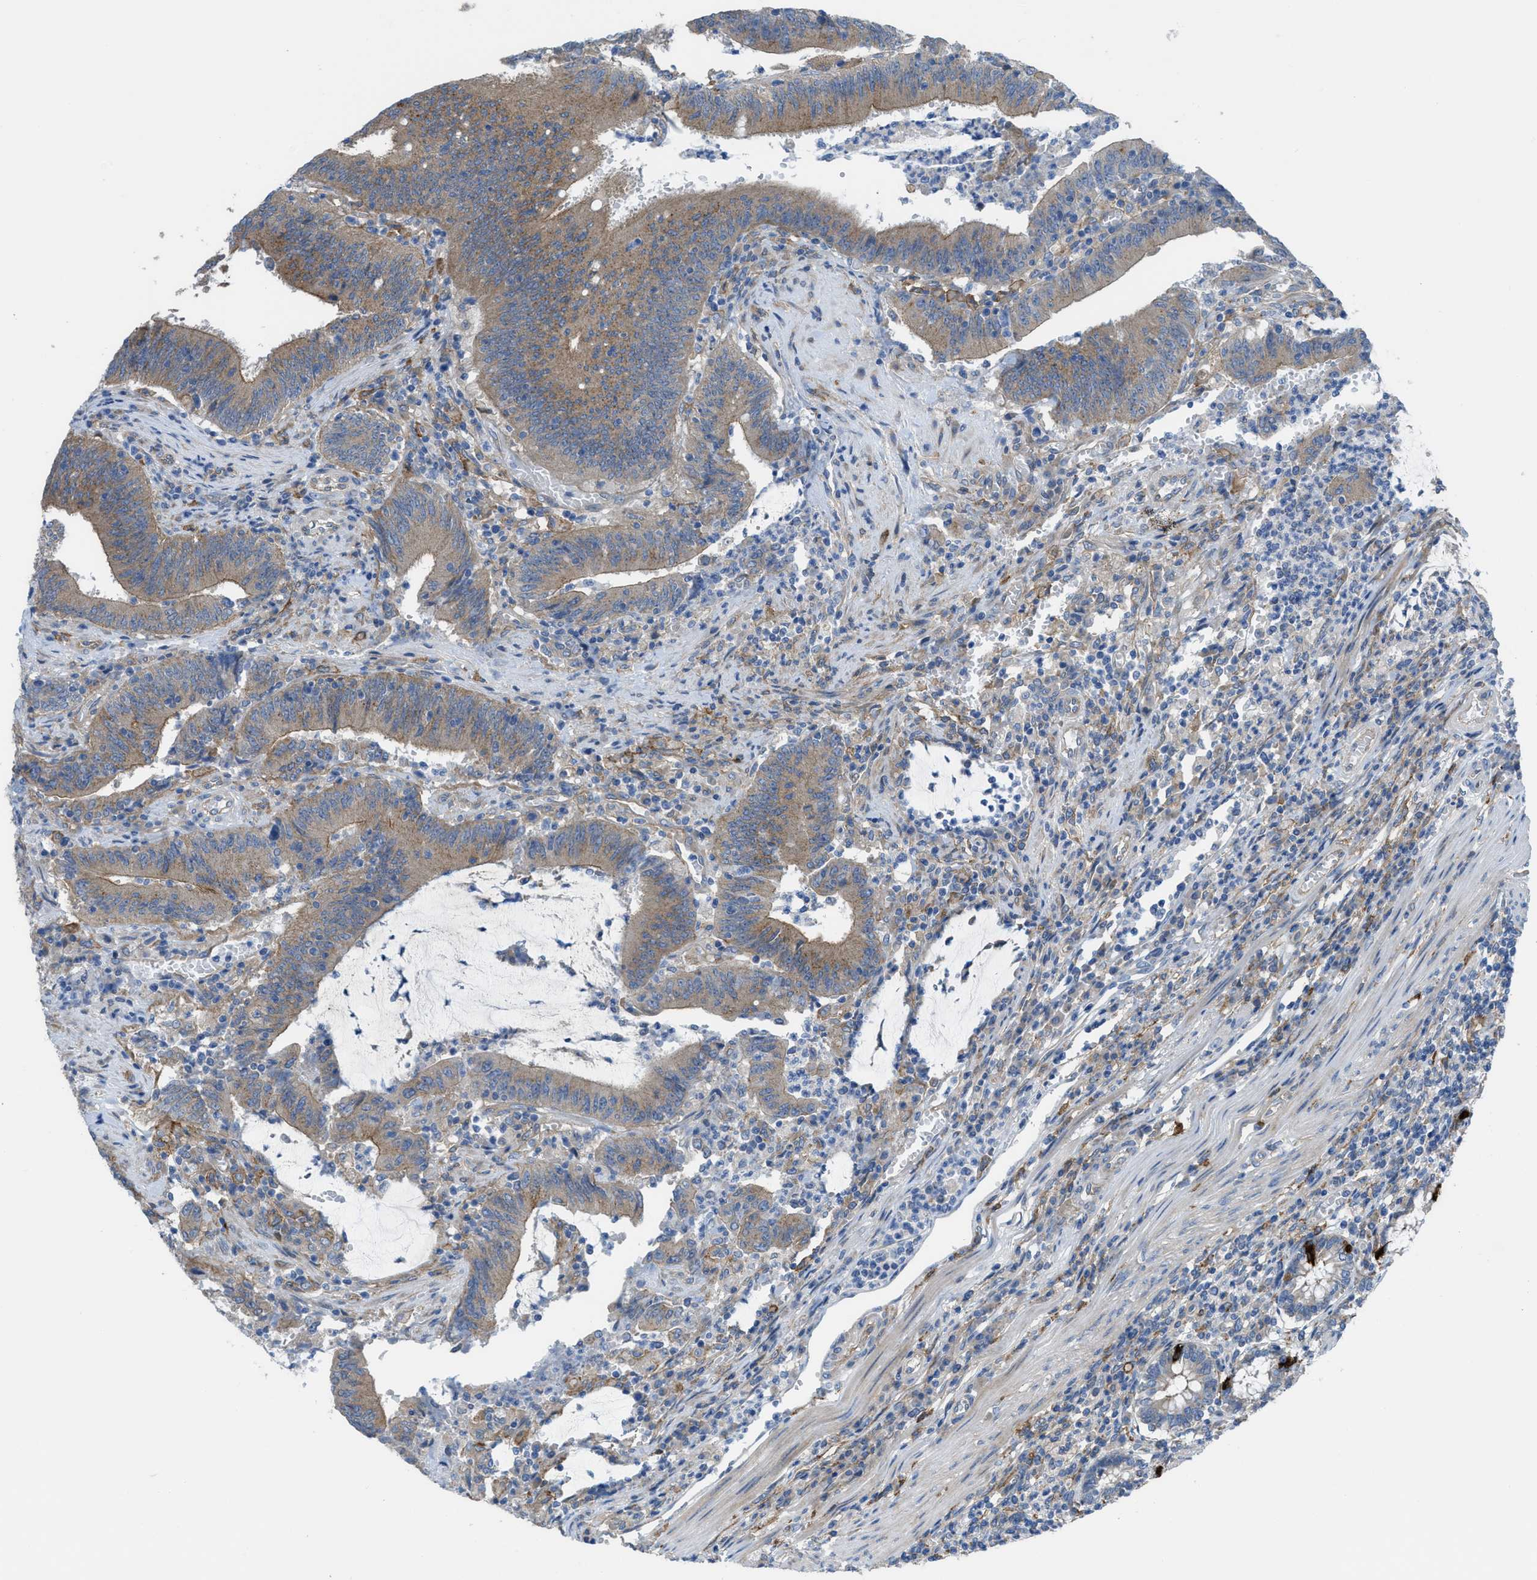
{"staining": {"intensity": "moderate", "quantity": ">75%", "location": "cytoplasmic/membranous"}, "tissue": "colorectal cancer", "cell_type": "Tumor cells", "image_type": "cancer", "snomed": [{"axis": "morphology", "description": "Normal tissue, NOS"}, {"axis": "morphology", "description": "Adenocarcinoma, NOS"}, {"axis": "topography", "description": "Rectum"}], "caption": "An image of human colorectal adenocarcinoma stained for a protein reveals moderate cytoplasmic/membranous brown staining in tumor cells.", "gene": "EGFR", "patient": {"sex": "female", "age": 66}}